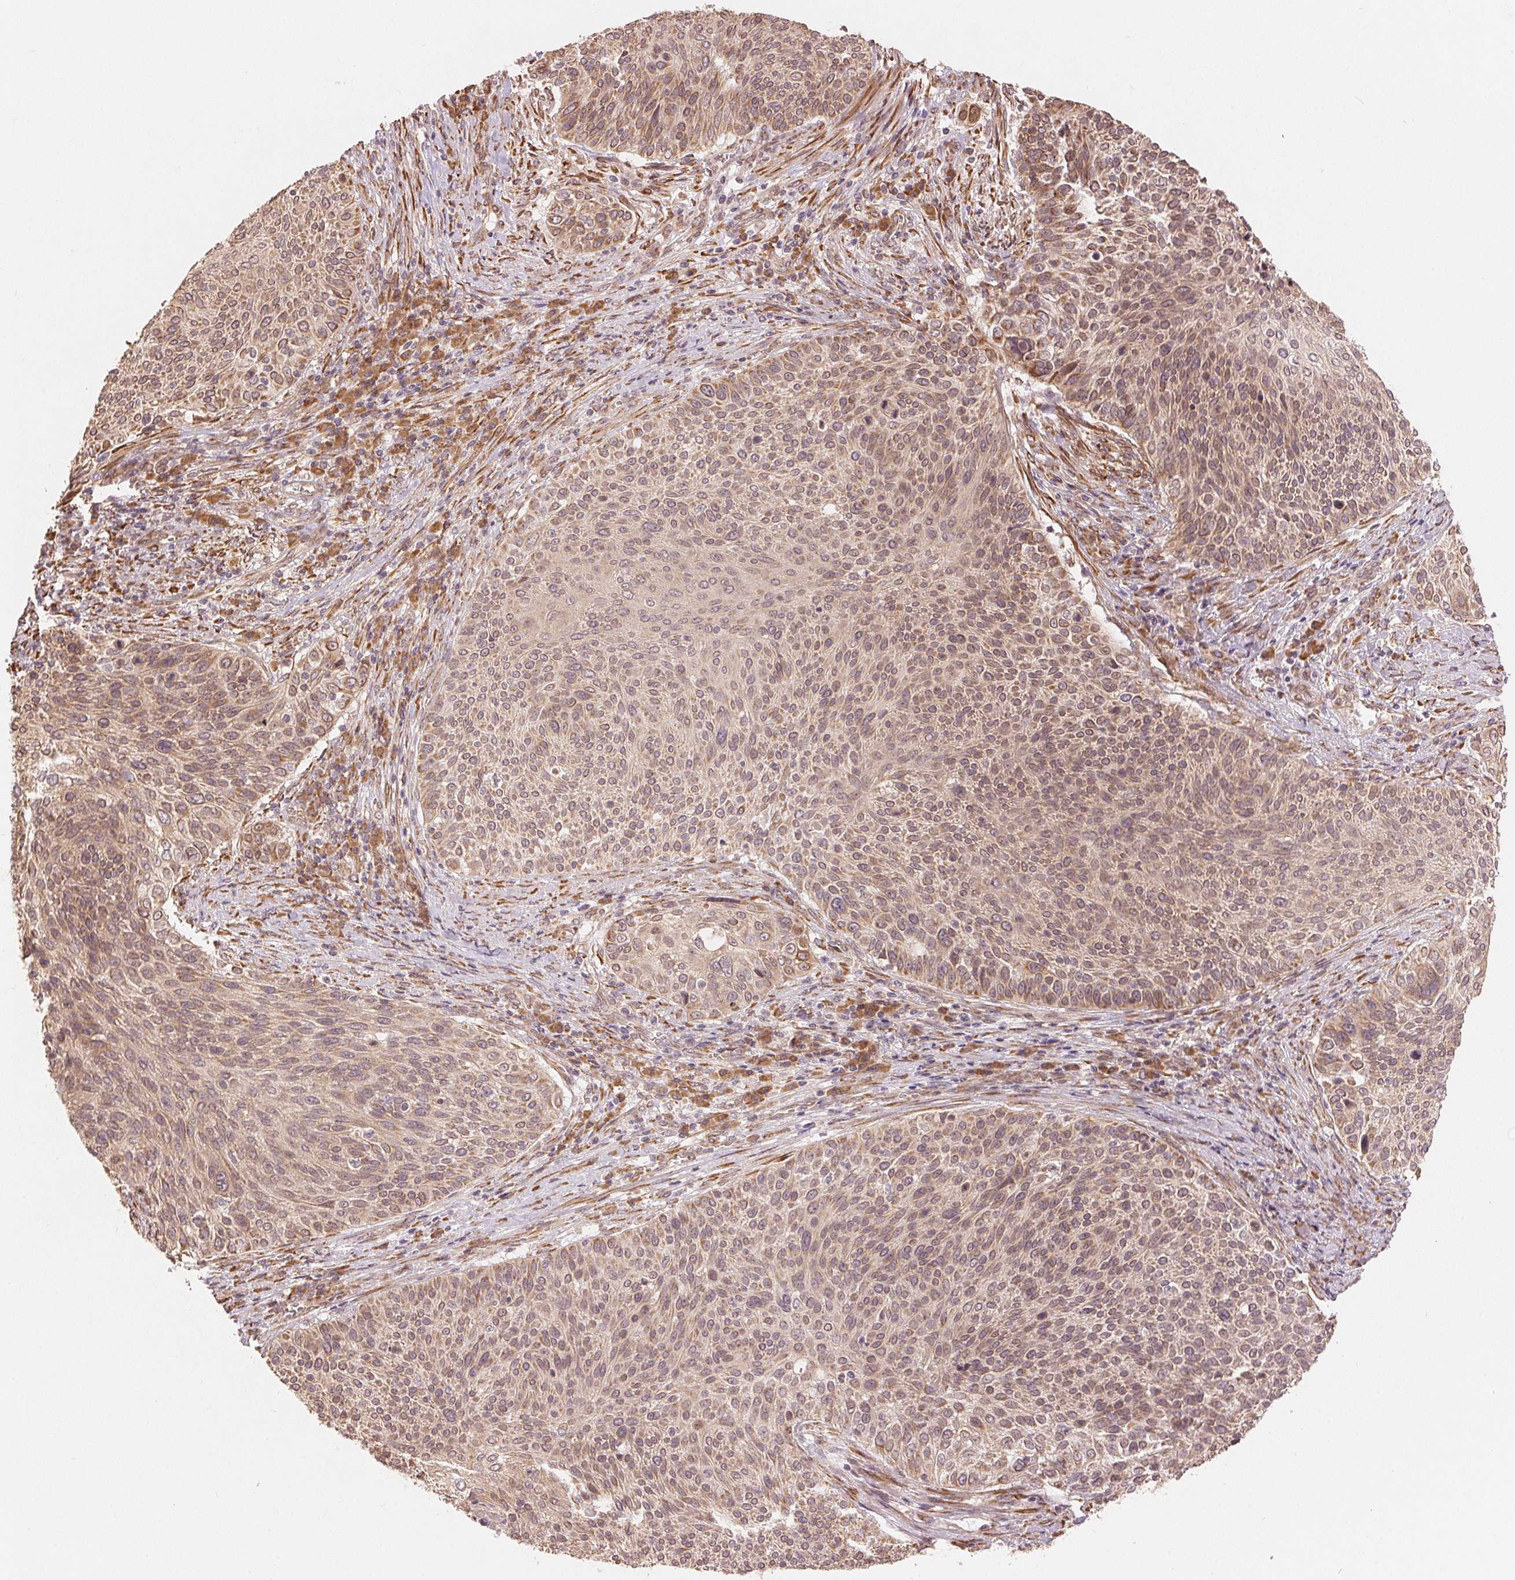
{"staining": {"intensity": "moderate", "quantity": ">75%", "location": "cytoplasmic/membranous"}, "tissue": "cervical cancer", "cell_type": "Tumor cells", "image_type": "cancer", "snomed": [{"axis": "morphology", "description": "Squamous cell carcinoma, NOS"}, {"axis": "topography", "description": "Cervix"}], "caption": "Brown immunohistochemical staining in human cervical squamous cell carcinoma demonstrates moderate cytoplasmic/membranous positivity in about >75% of tumor cells. (Stains: DAB in brown, nuclei in blue, Microscopy: brightfield microscopy at high magnification).", "gene": "SLC20A1", "patient": {"sex": "female", "age": 31}}